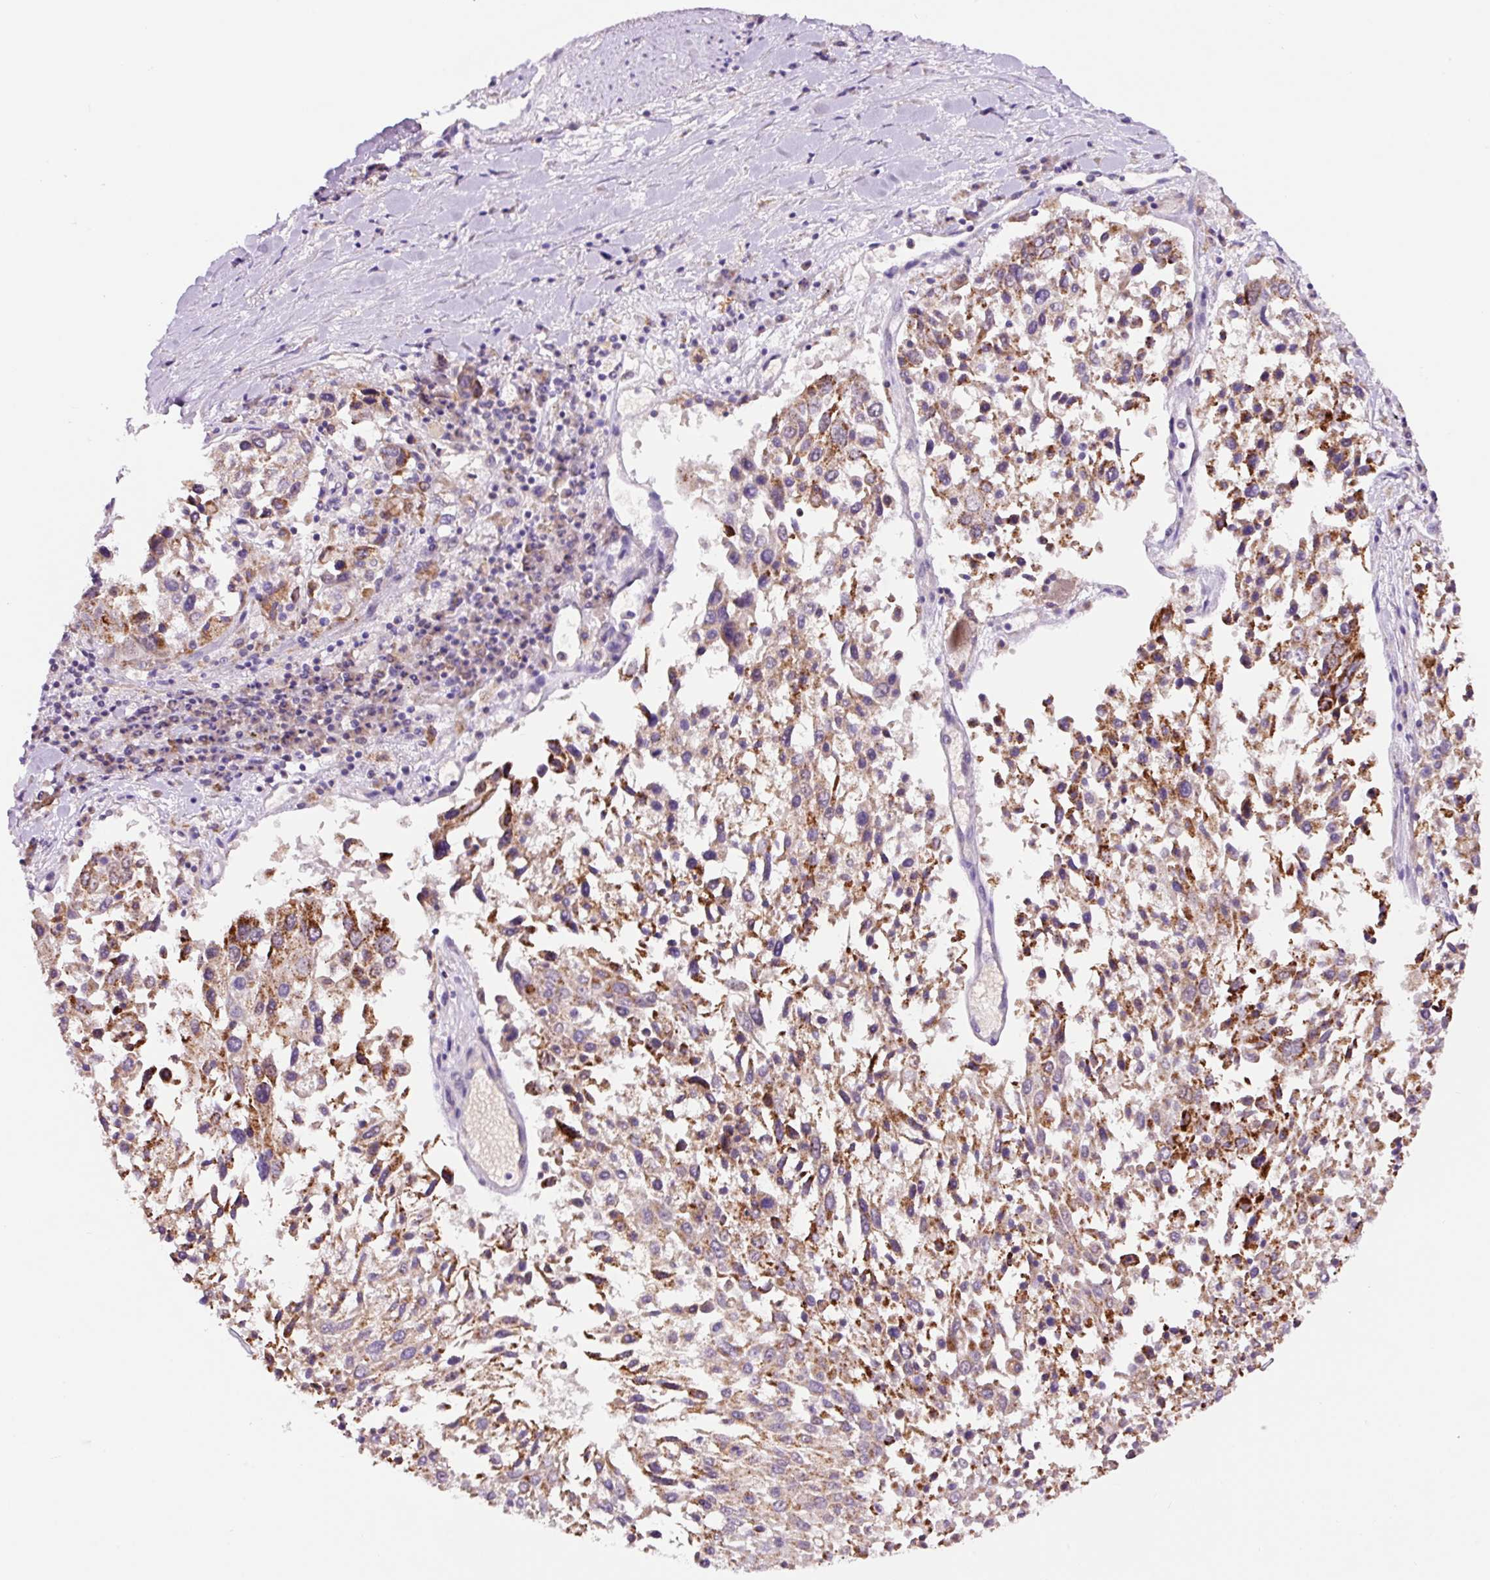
{"staining": {"intensity": "moderate", "quantity": "25%-75%", "location": "cytoplasmic/membranous"}, "tissue": "lung cancer", "cell_type": "Tumor cells", "image_type": "cancer", "snomed": [{"axis": "morphology", "description": "Squamous cell carcinoma, NOS"}, {"axis": "topography", "description": "Lung"}], "caption": "An IHC histopathology image of tumor tissue is shown. Protein staining in brown labels moderate cytoplasmic/membranous positivity in squamous cell carcinoma (lung) within tumor cells.", "gene": "PCK2", "patient": {"sex": "male", "age": 65}}